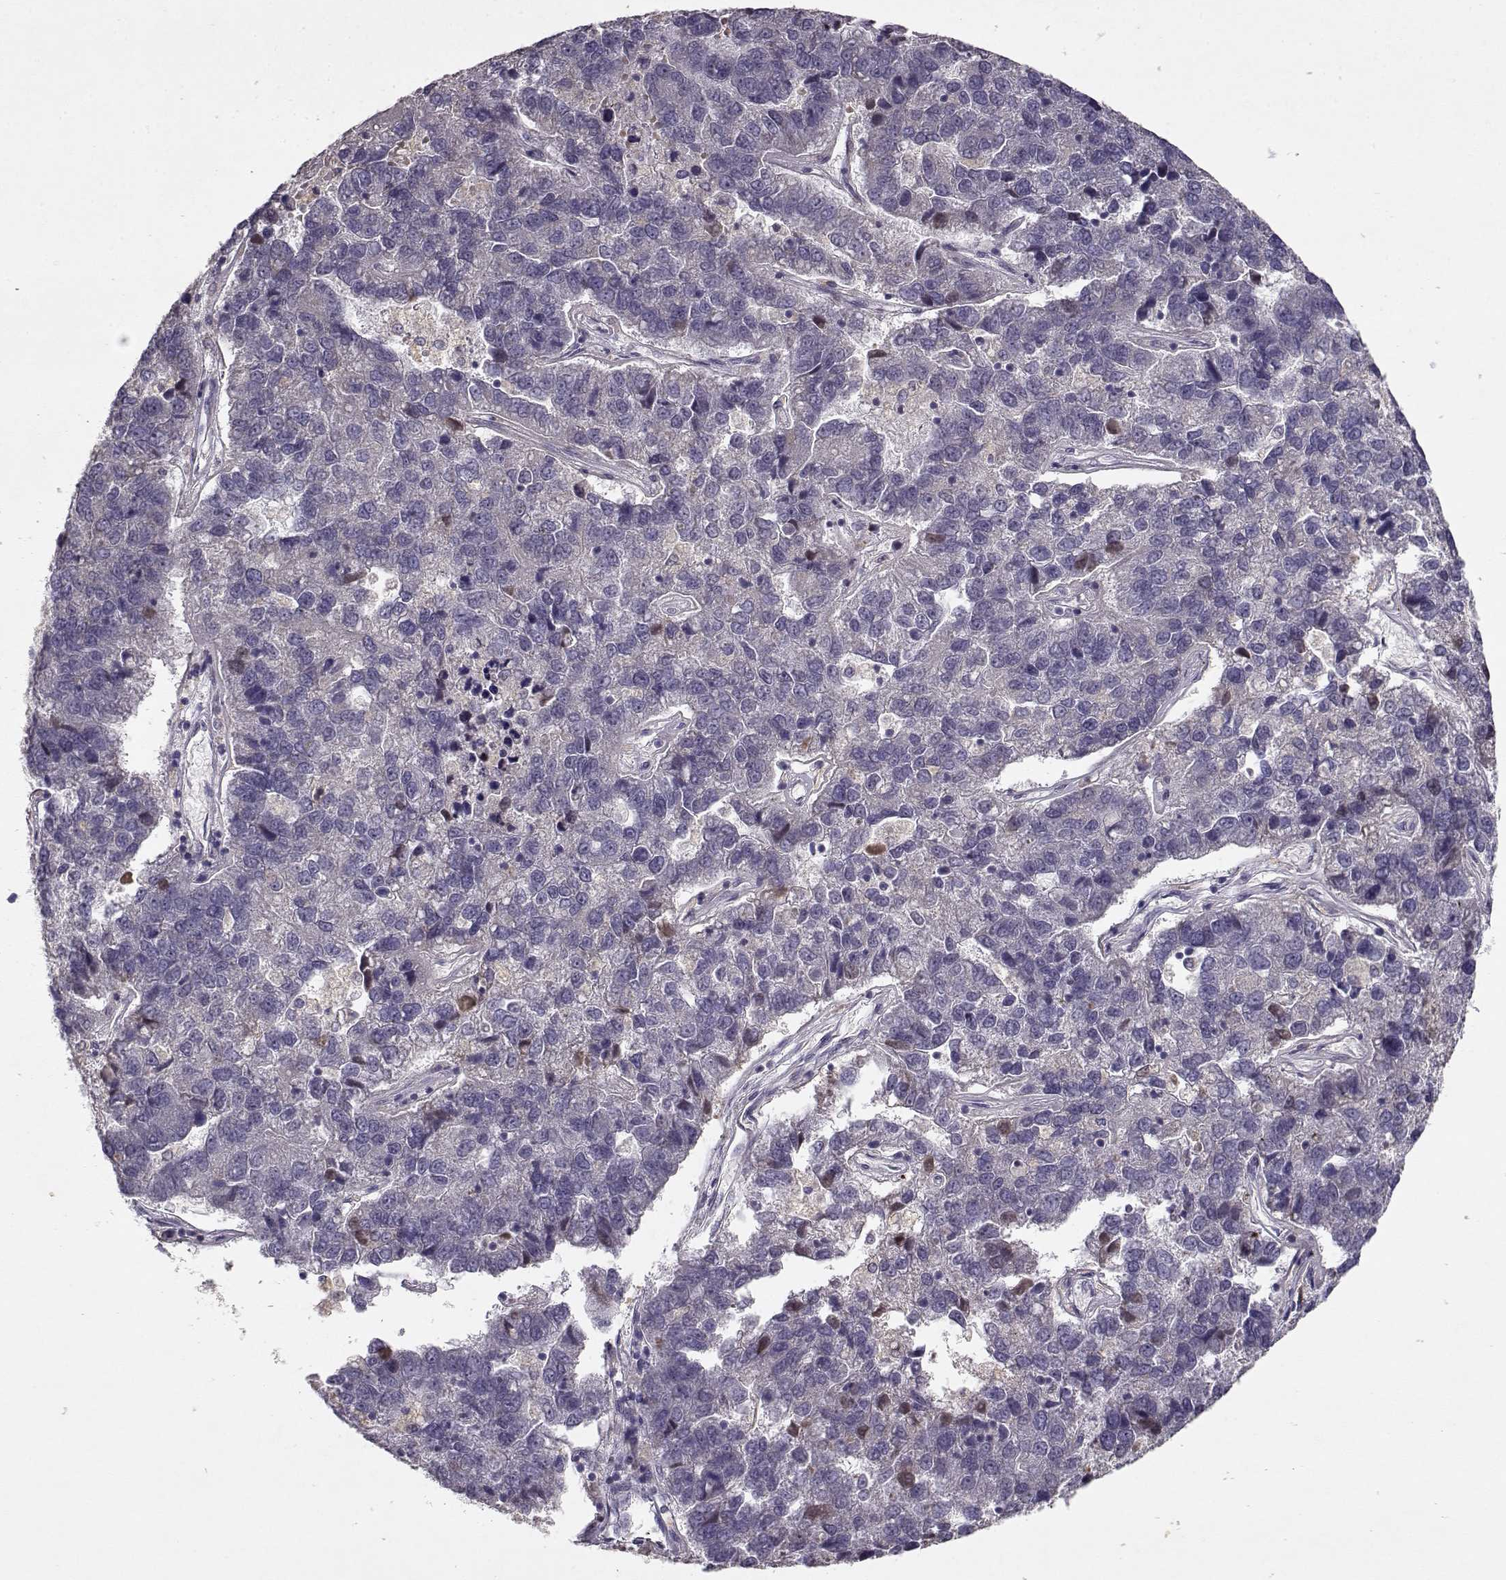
{"staining": {"intensity": "negative", "quantity": "none", "location": "none"}, "tissue": "pancreatic cancer", "cell_type": "Tumor cells", "image_type": "cancer", "snomed": [{"axis": "morphology", "description": "Adenocarcinoma, NOS"}, {"axis": "topography", "description": "Pancreas"}], "caption": "This is a micrograph of IHC staining of pancreatic cancer (adenocarcinoma), which shows no staining in tumor cells. Nuclei are stained in blue.", "gene": "BMX", "patient": {"sex": "female", "age": 61}}